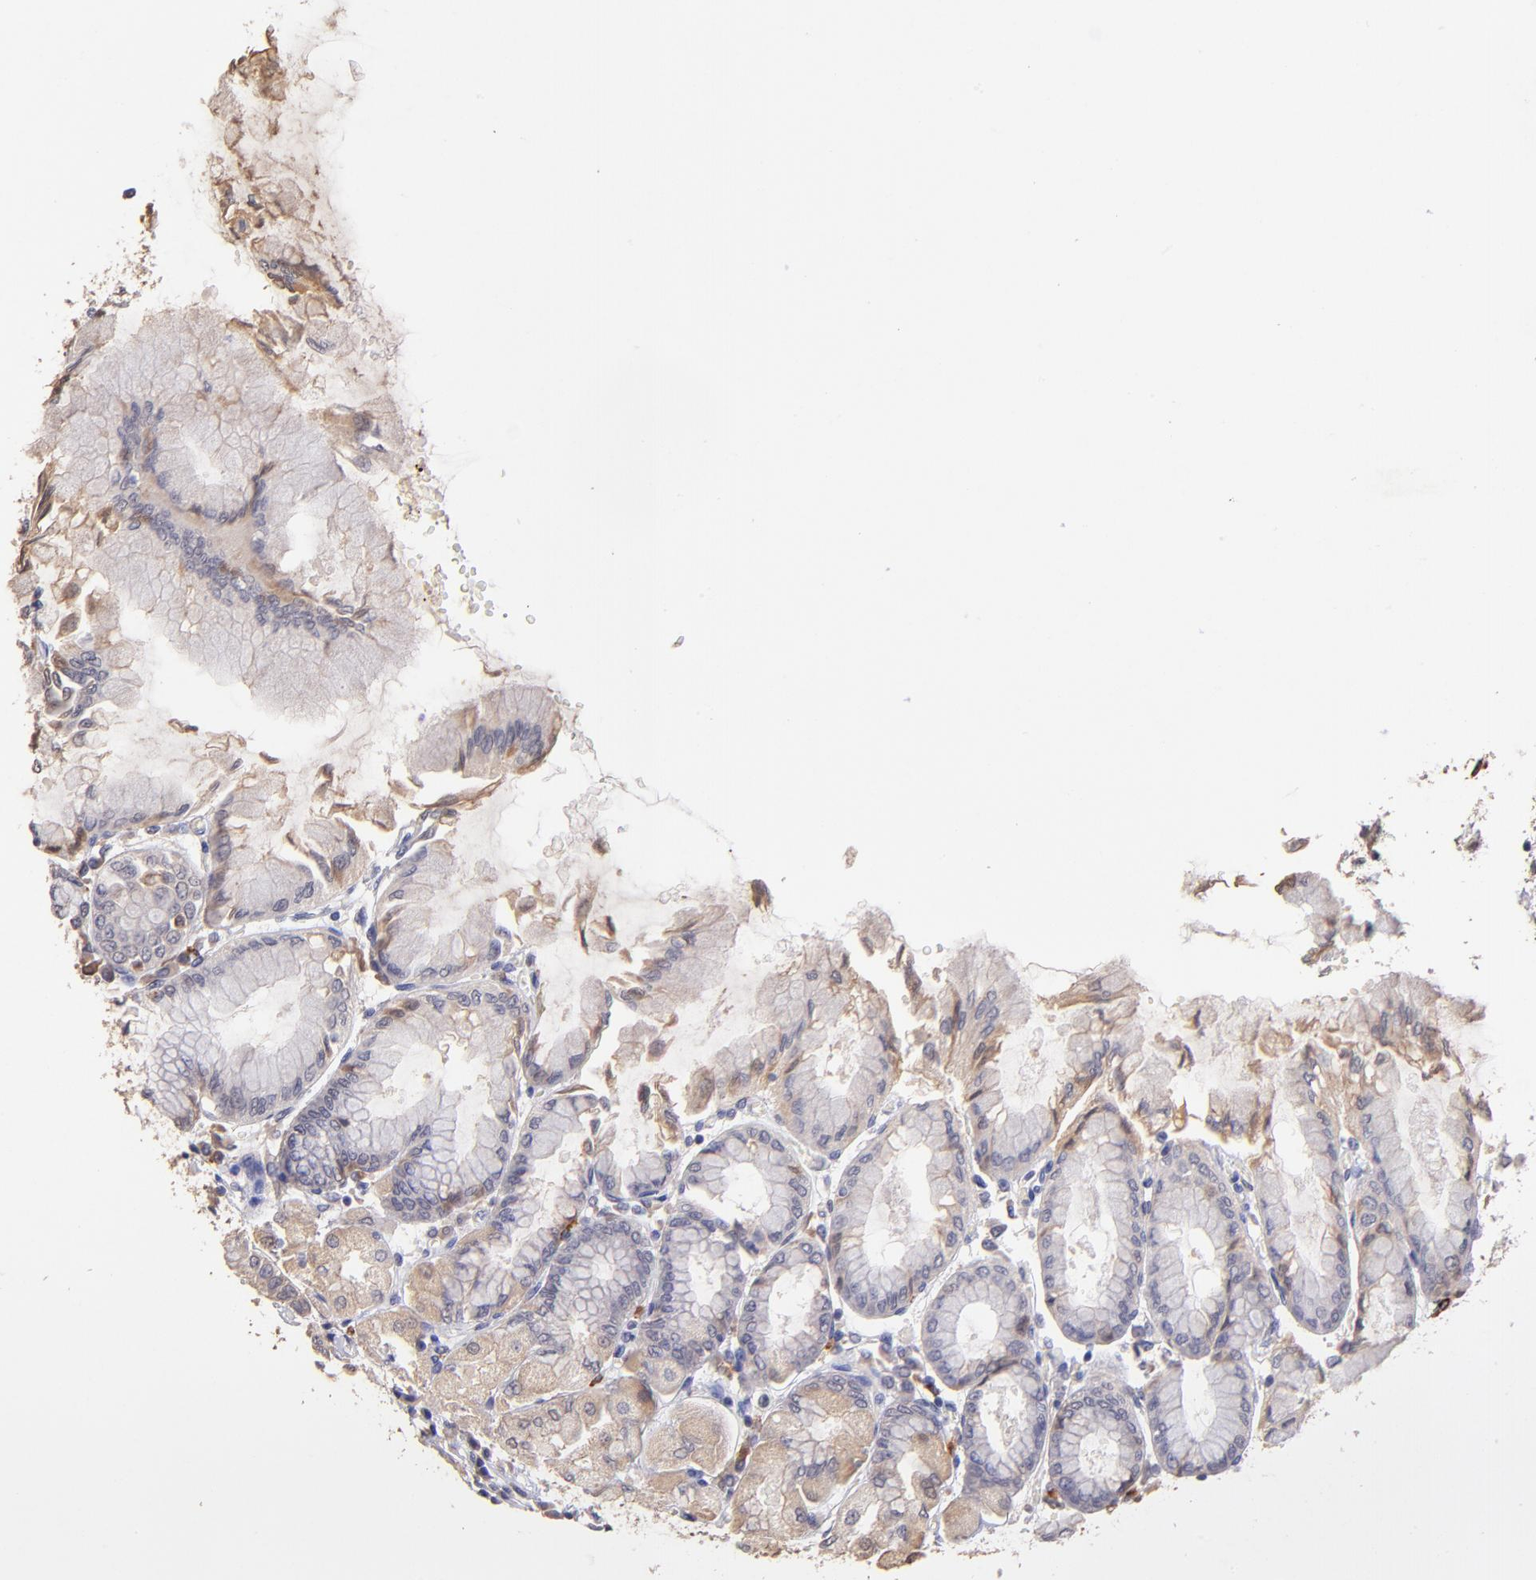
{"staining": {"intensity": "weak", "quantity": "<25%", "location": "cytoplasmic/membranous"}, "tissue": "stomach", "cell_type": "Glandular cells", "image_type": "normal", "snomed": [{"axis": "morphology", "description": "Normal tissue, NOS"}, {"axis": "topography", "description": "Stomach, upper"}], "caption": "DAB immunohistochemical staining of benign stomach demonstrates no significant staining in glandular cells. (DAB immunohistochemistry (IHC) visualized using brightfield microscopy, high magnification).", "gene": "RNASEL", "patient": {"sex": "female", "age": 56}}